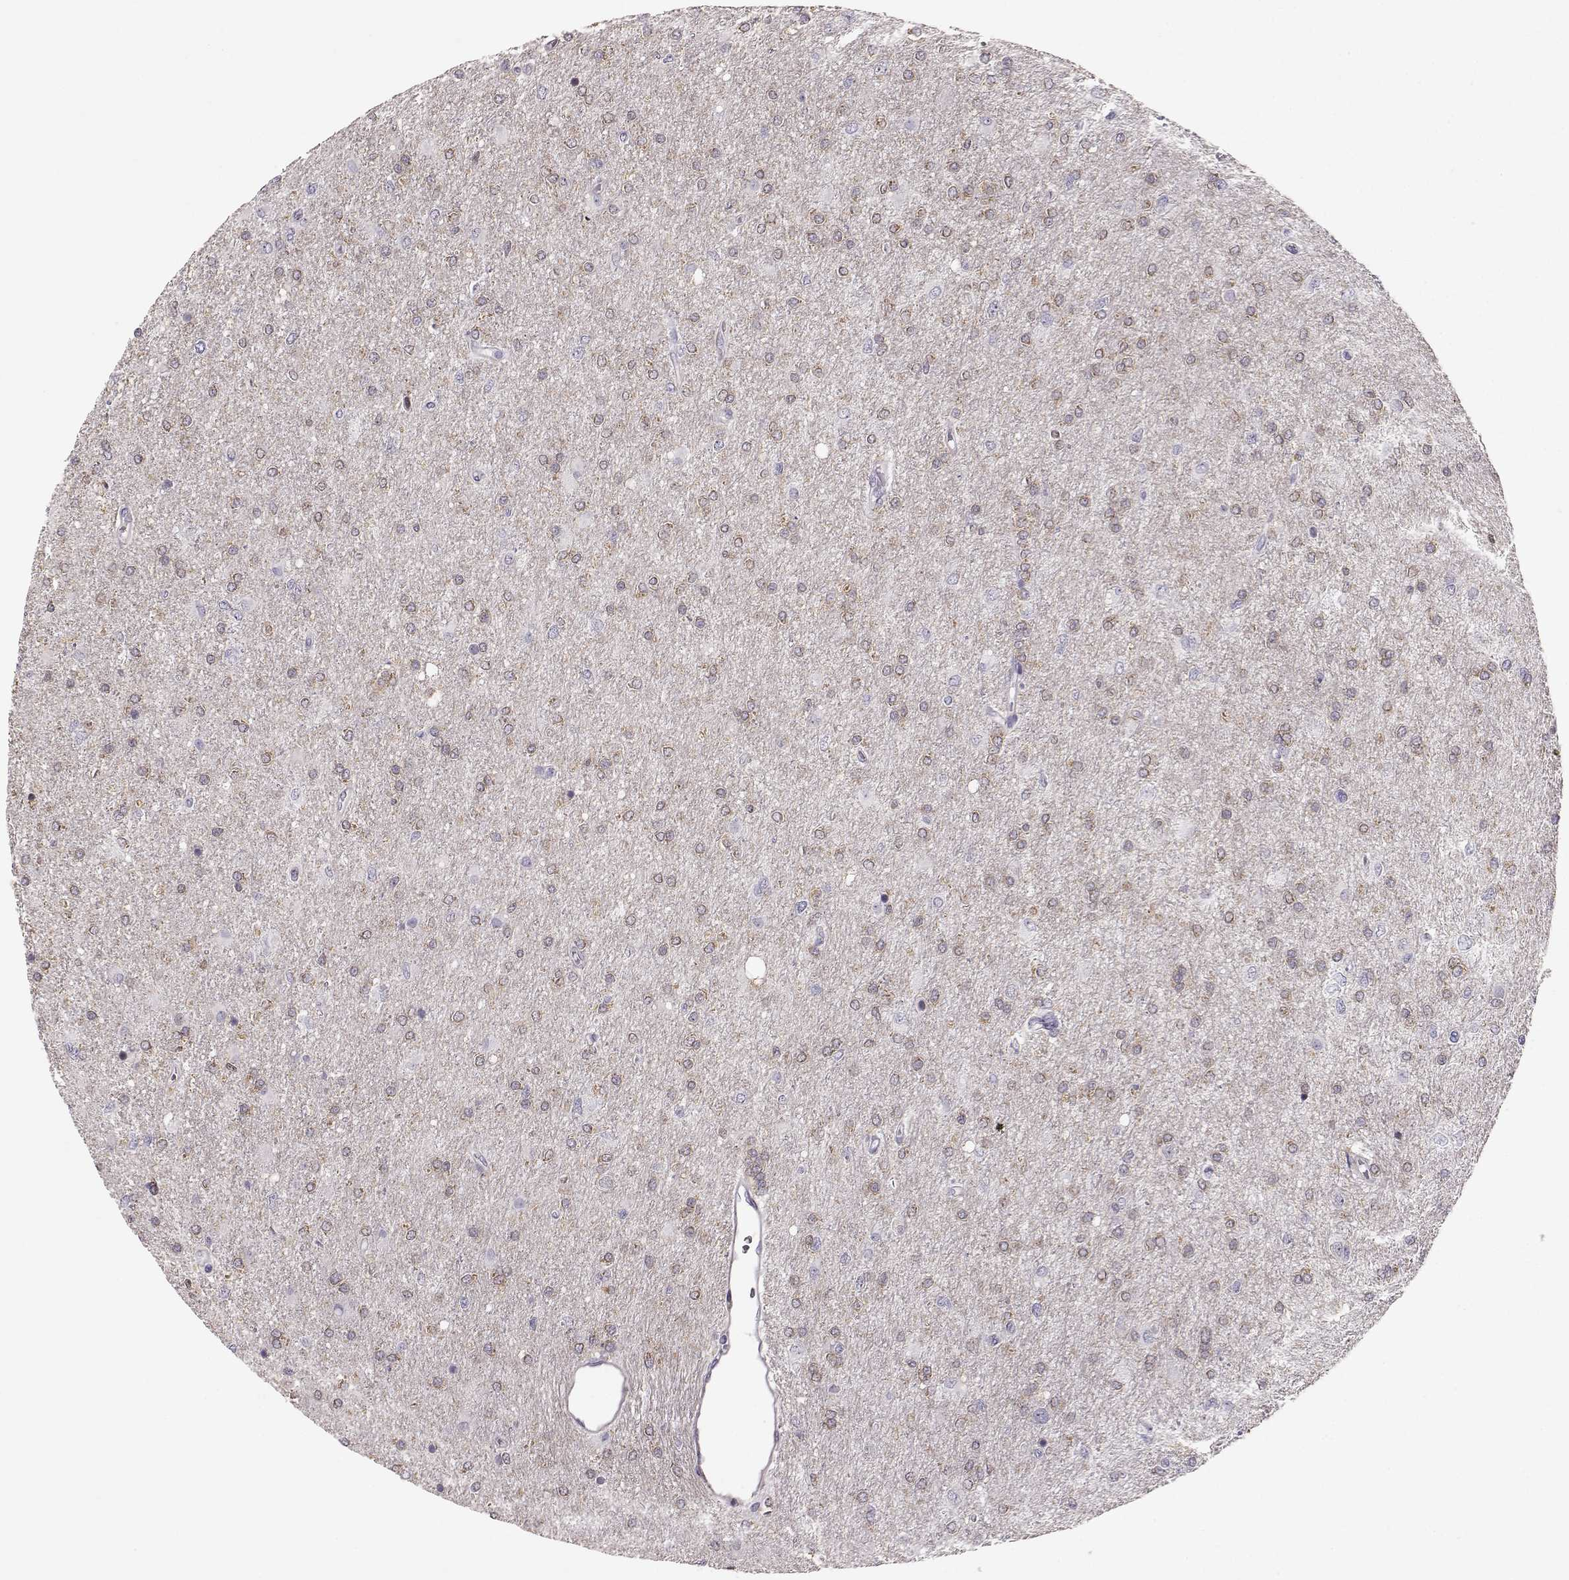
{"staining": {"intensity": "weak", "quantity": "25%-75%", "location": "cytoplasmic/membranous"}, "tissue": "glioma", "cell_type": "Tumor cells", "image_type": "cancer", "snomed": [{"axis": "morphology", "description": "Glioma, malignant, High grade"}, {"axis": "topography", "description": "Cerebral cortex"}], "caption": "Glioma was stained to show a protein in brown. There is low levels of weak cytoplasmic/membranous positivity in approximately 25%-75% of tumor cells.", "gene": "GPR50", "patient": {"sex": "male", "age": 70}}